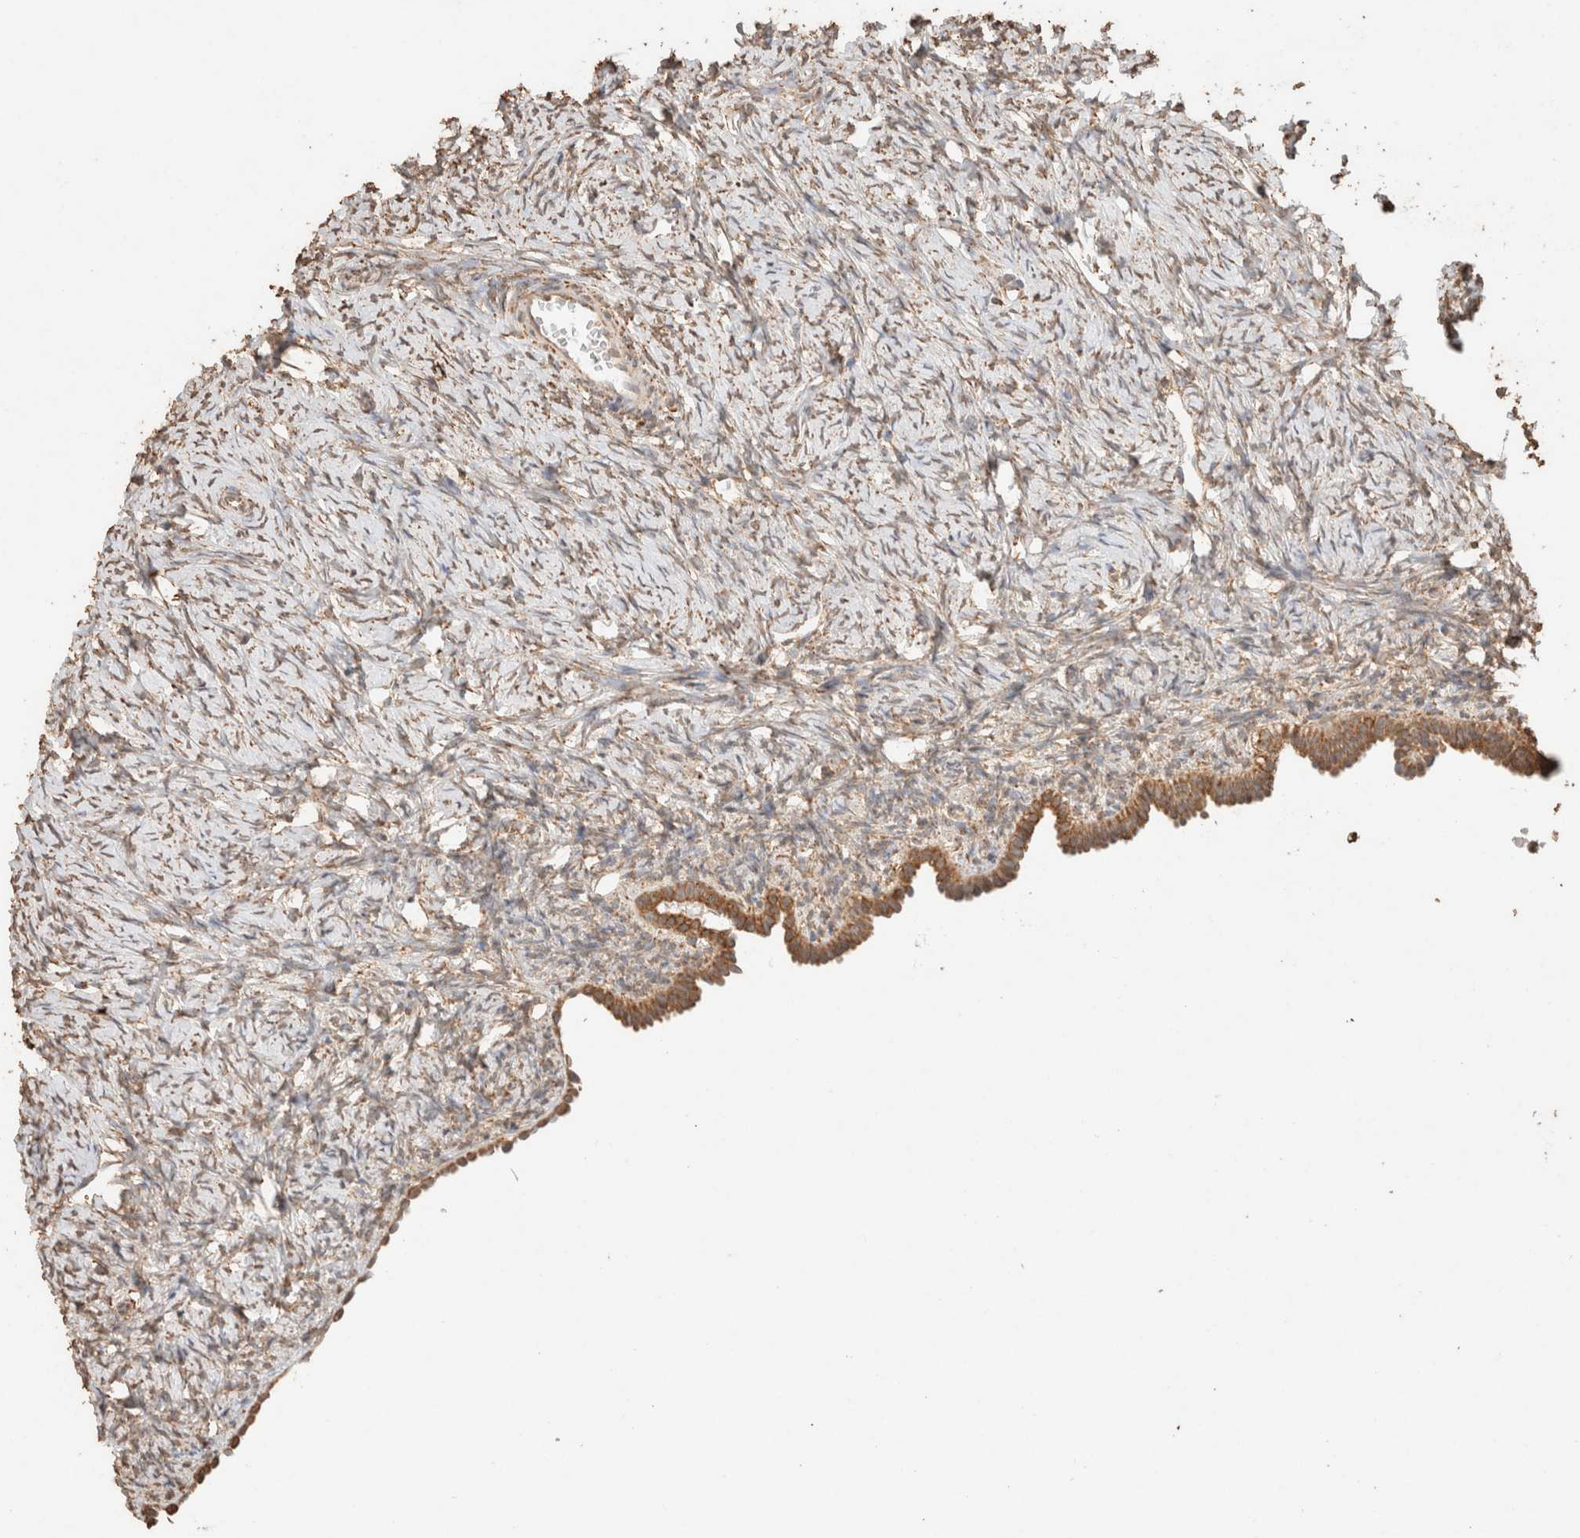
{"staining": {"intensity": "weak", "quantity": ">75%", "location": "cytoplasmic/membranous"}, "tissue": "ovary", "cell_type": "Ovarian stroma cells", "image_type": "normal", "snomed": [{"axis": "morphology", "description": "Normal tissue, NOS"}, {"axis": "topography", "description": "Ovary"}], "caption": "Immunohistochemistry image of benign human ovary stained for a protein (brown), which demonstrates low levels of weak cytoplasmic/membranous positivity in about >75% of ovarian stroma cells.", "gene": "SDC2", "patient": {"sex": "female", "age": 33}}